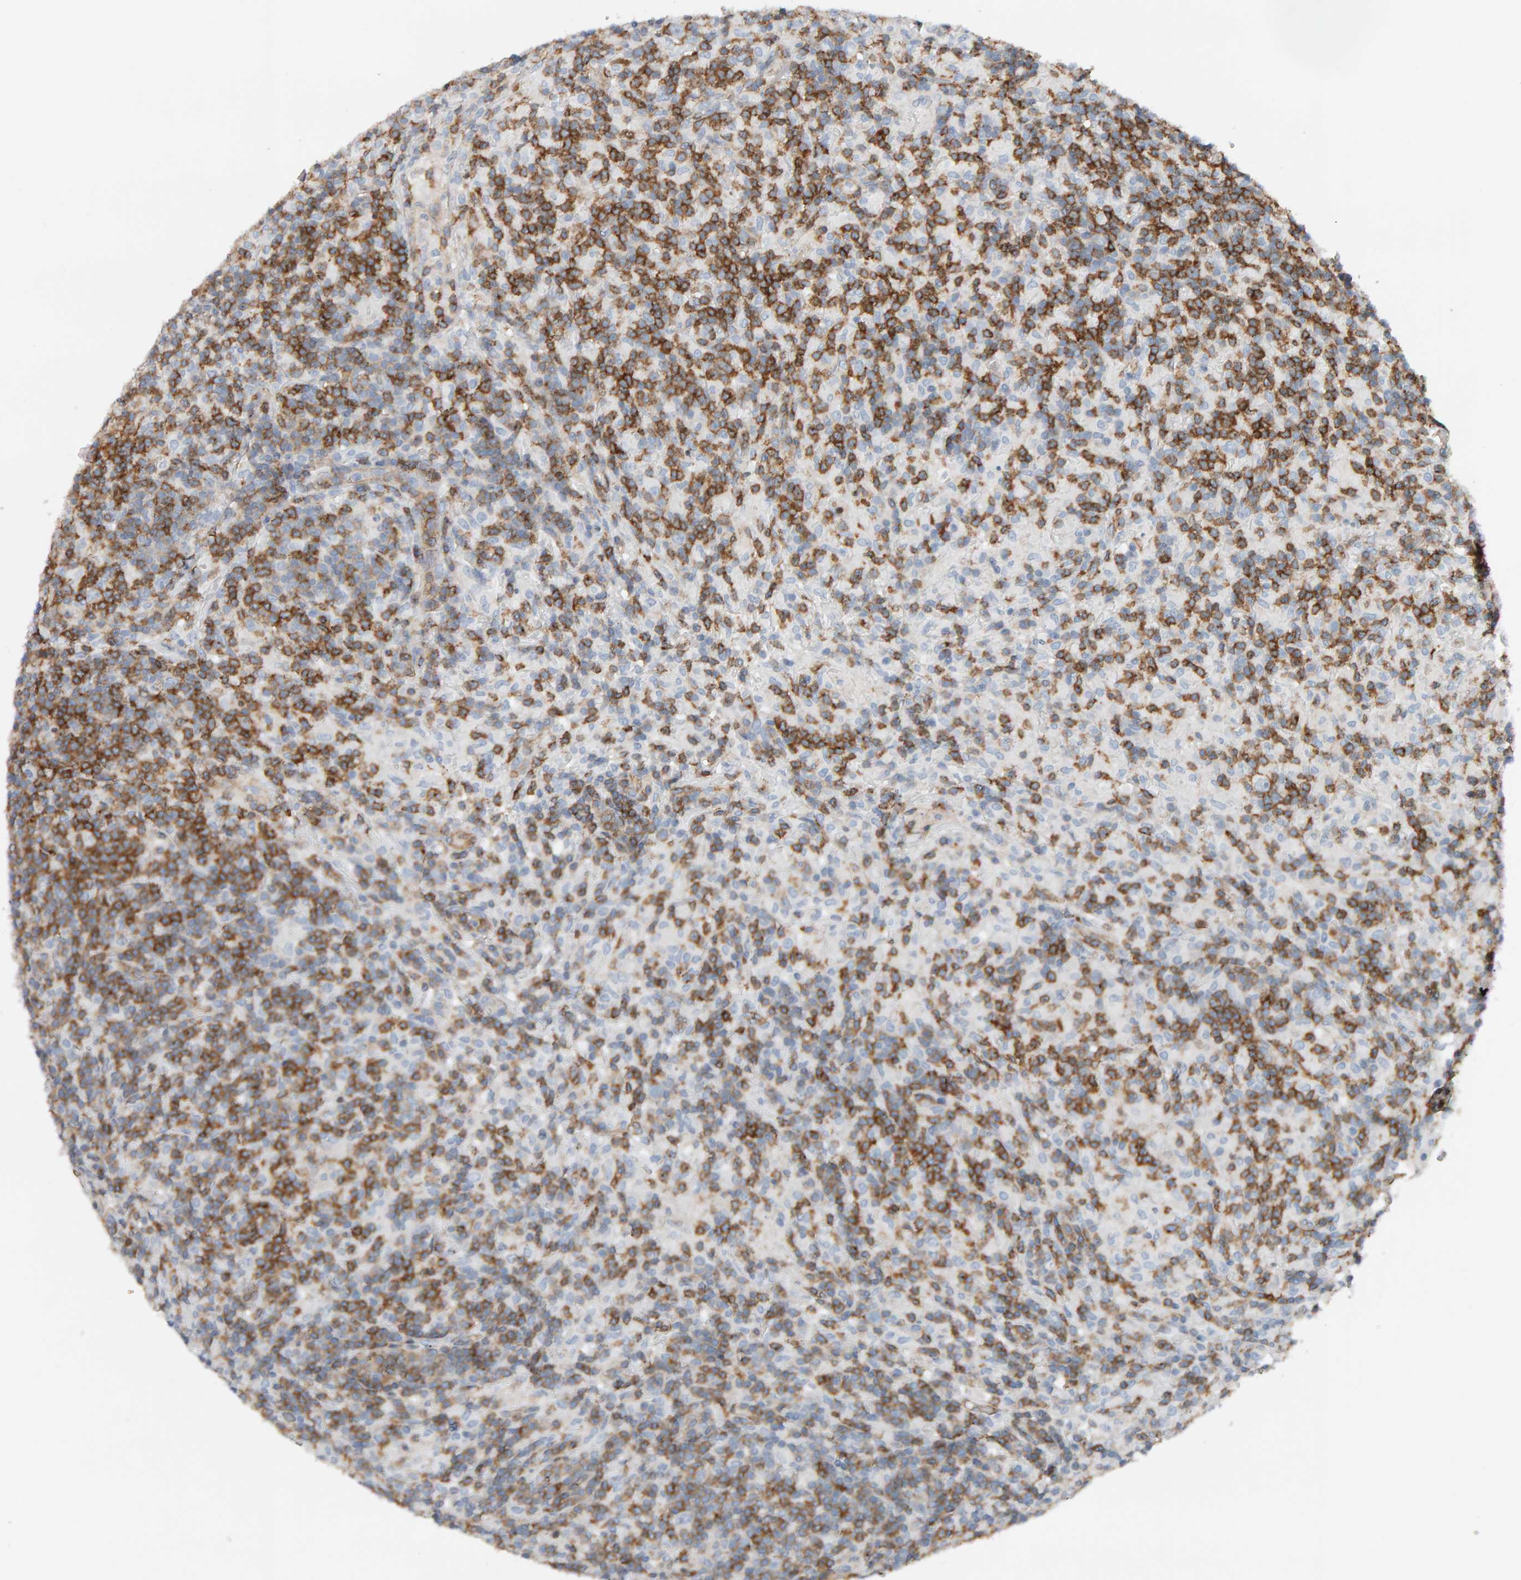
{"staining": {"intensity": "negative", "quantity": "none", "location": "none"}, "tissue": "lymphoma", "cell_type": "Tumor cells", "image_type": "cancer", "snomed": [{"axis": "morphology", "description": "Hodgkin's disease, NOS"}, {"axis": "topography", "description": "Lymph node"}], "caption": "Human lymphoma stained for a protein using immunohistochemistry reveals no positivity in tumor cells.", "gene": "FYN", "patient": {"sex": "male", "age": 70}}